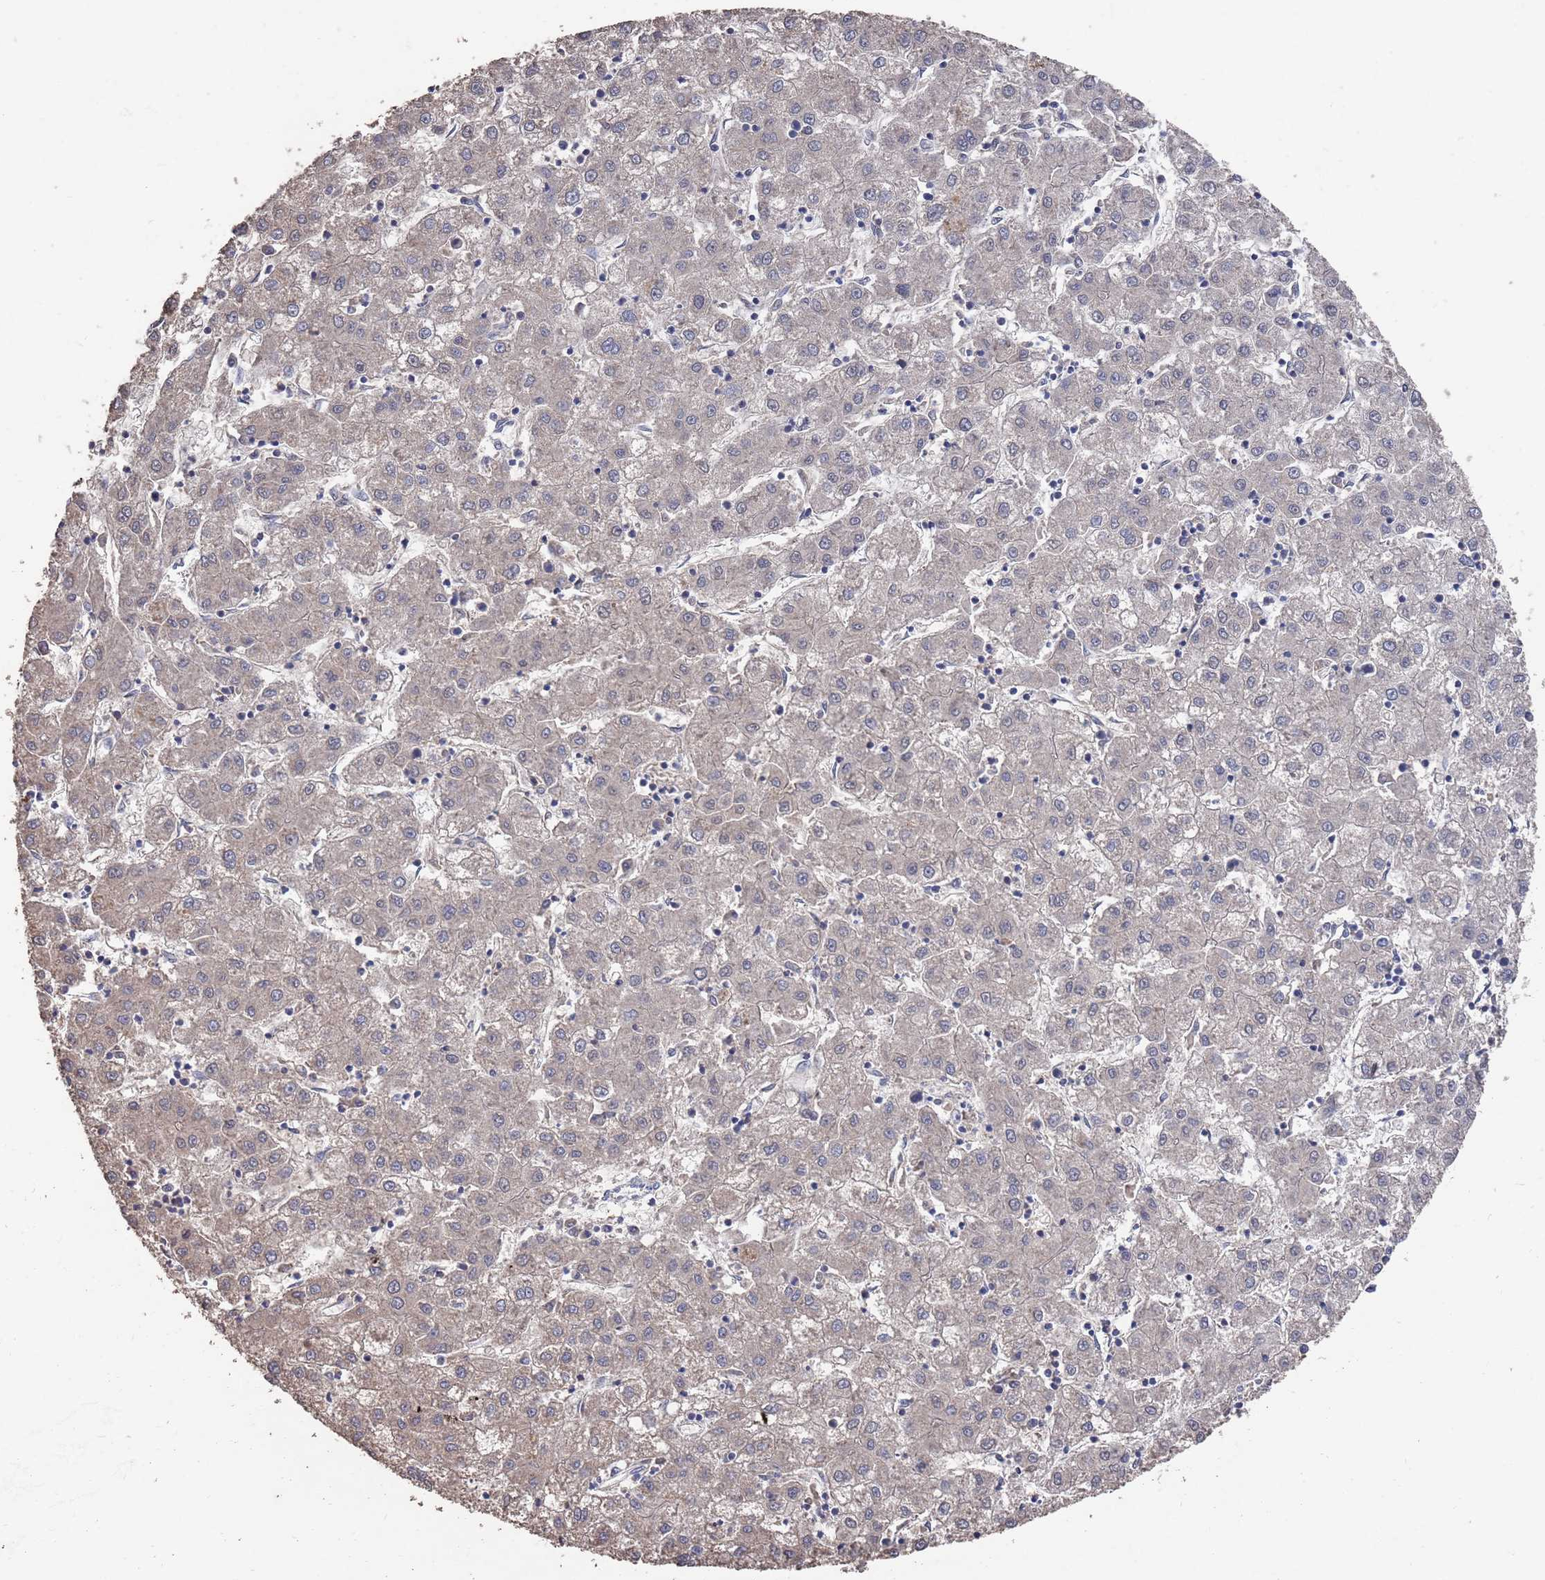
{"staining": {"intensity": "negative", "quantity": "none", "location": "none"}, "tissue": "liver cancer", "cell_type": "Tumor cells", "image_type": "cancer", "snomed": [{"axis": "morphology", "description": "Carcinoma, Hepatocellular, NOS"}, {"axis": "topography", "description": "Liver"}], "caption": "This is a photomicrograph of immunohistochemistry staining of liver cancer (hepatocellular carcinoma), which shows no expression in tumor cells.", "gene": "BTBD18", "patient": {"sex": "male", "age": 72}}